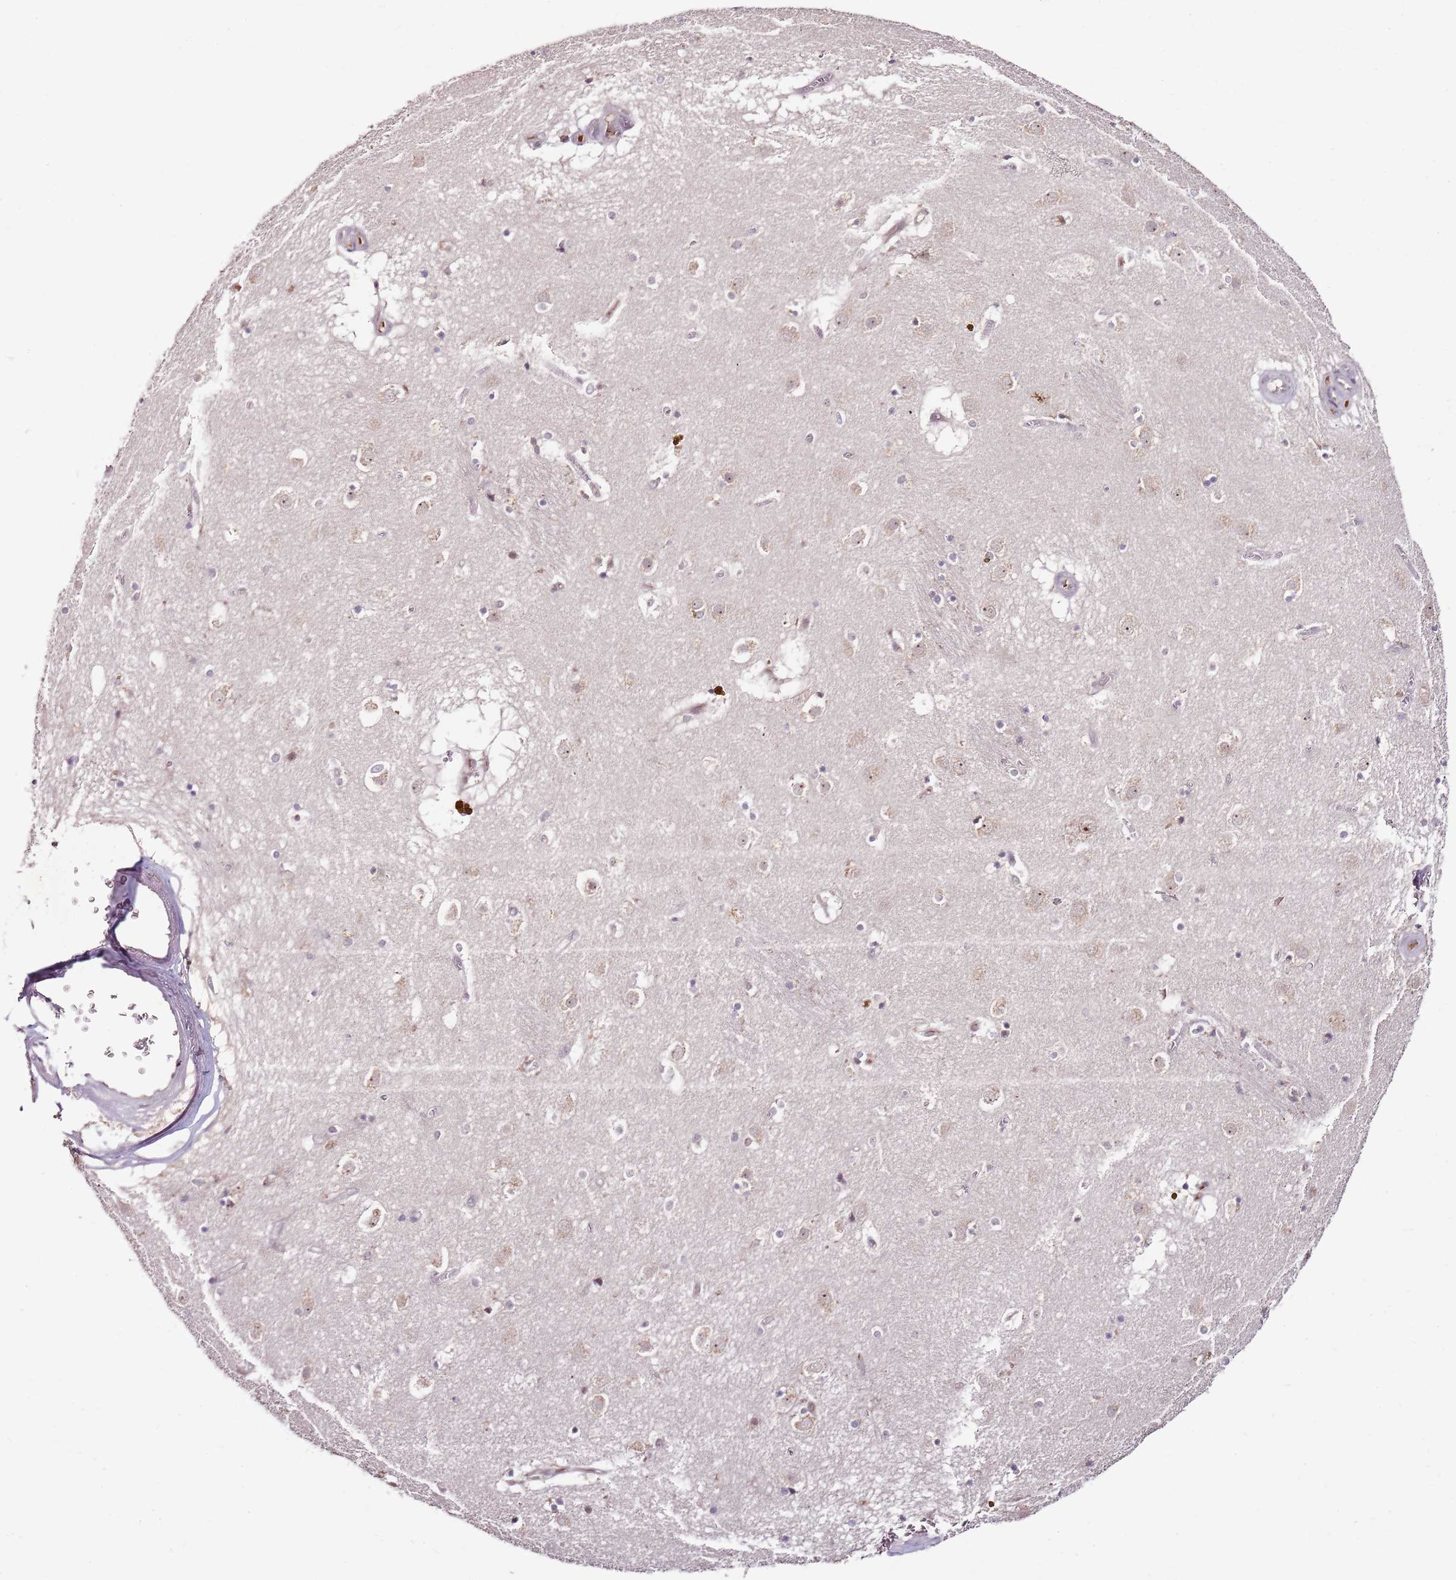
{"staining": {"intensity": "negative", "quantity": "none", "location": "none"}, "tissue": "caudate", "cell_type": "Glial cells", "image_type": "normal", "snomed": [{"axis": "morphology", "description": "Normal tissue, NOS"}, {"axis": "topography", "description": "Lateral ventricle wall"}], "caption": "A histopathology image of caudate stained for a protein reveals no brown staining in glial cells. (DAB immunohistochemistry (IHC) with hematoxylin counter stain).", "gene": "FBXL22", "patient": {"sex": "male", "age": 70}}